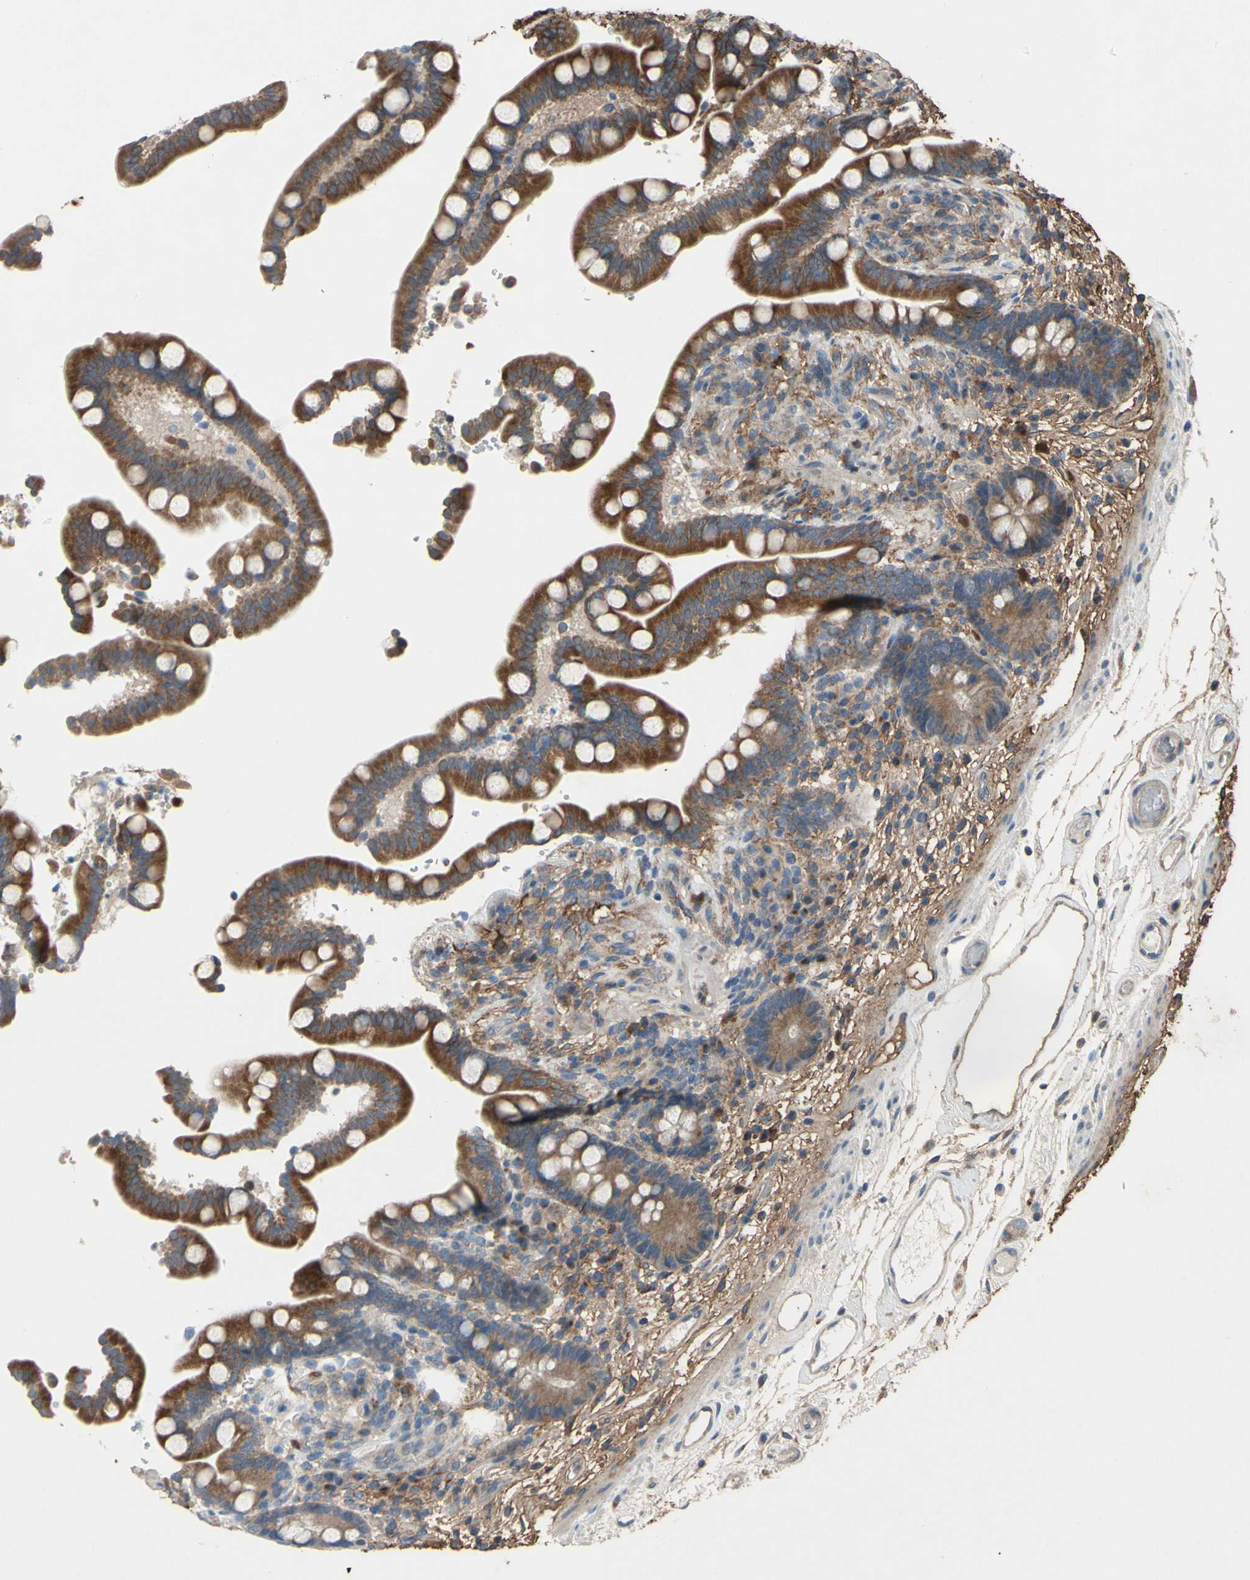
{"staining": {"intensity": "weak", "quantity": ">75%", "location": "cytoplasmic/membranous"}, "tissue": "colon", "cell_type": "Endothelial cells", "image_type": "normal", "snomed": [{"axis": "morphology", "description": "Normal tissue, NOS"}, {"axis": "topography", "description": "Colon"}], "caption": "Protein staining reveals weak cytoplasmic/membranous positivity in about >75% of endothelial cells in benign colon.", "gene": "GRAMD2B", "patient": {"sex": "male", "age": 73}}